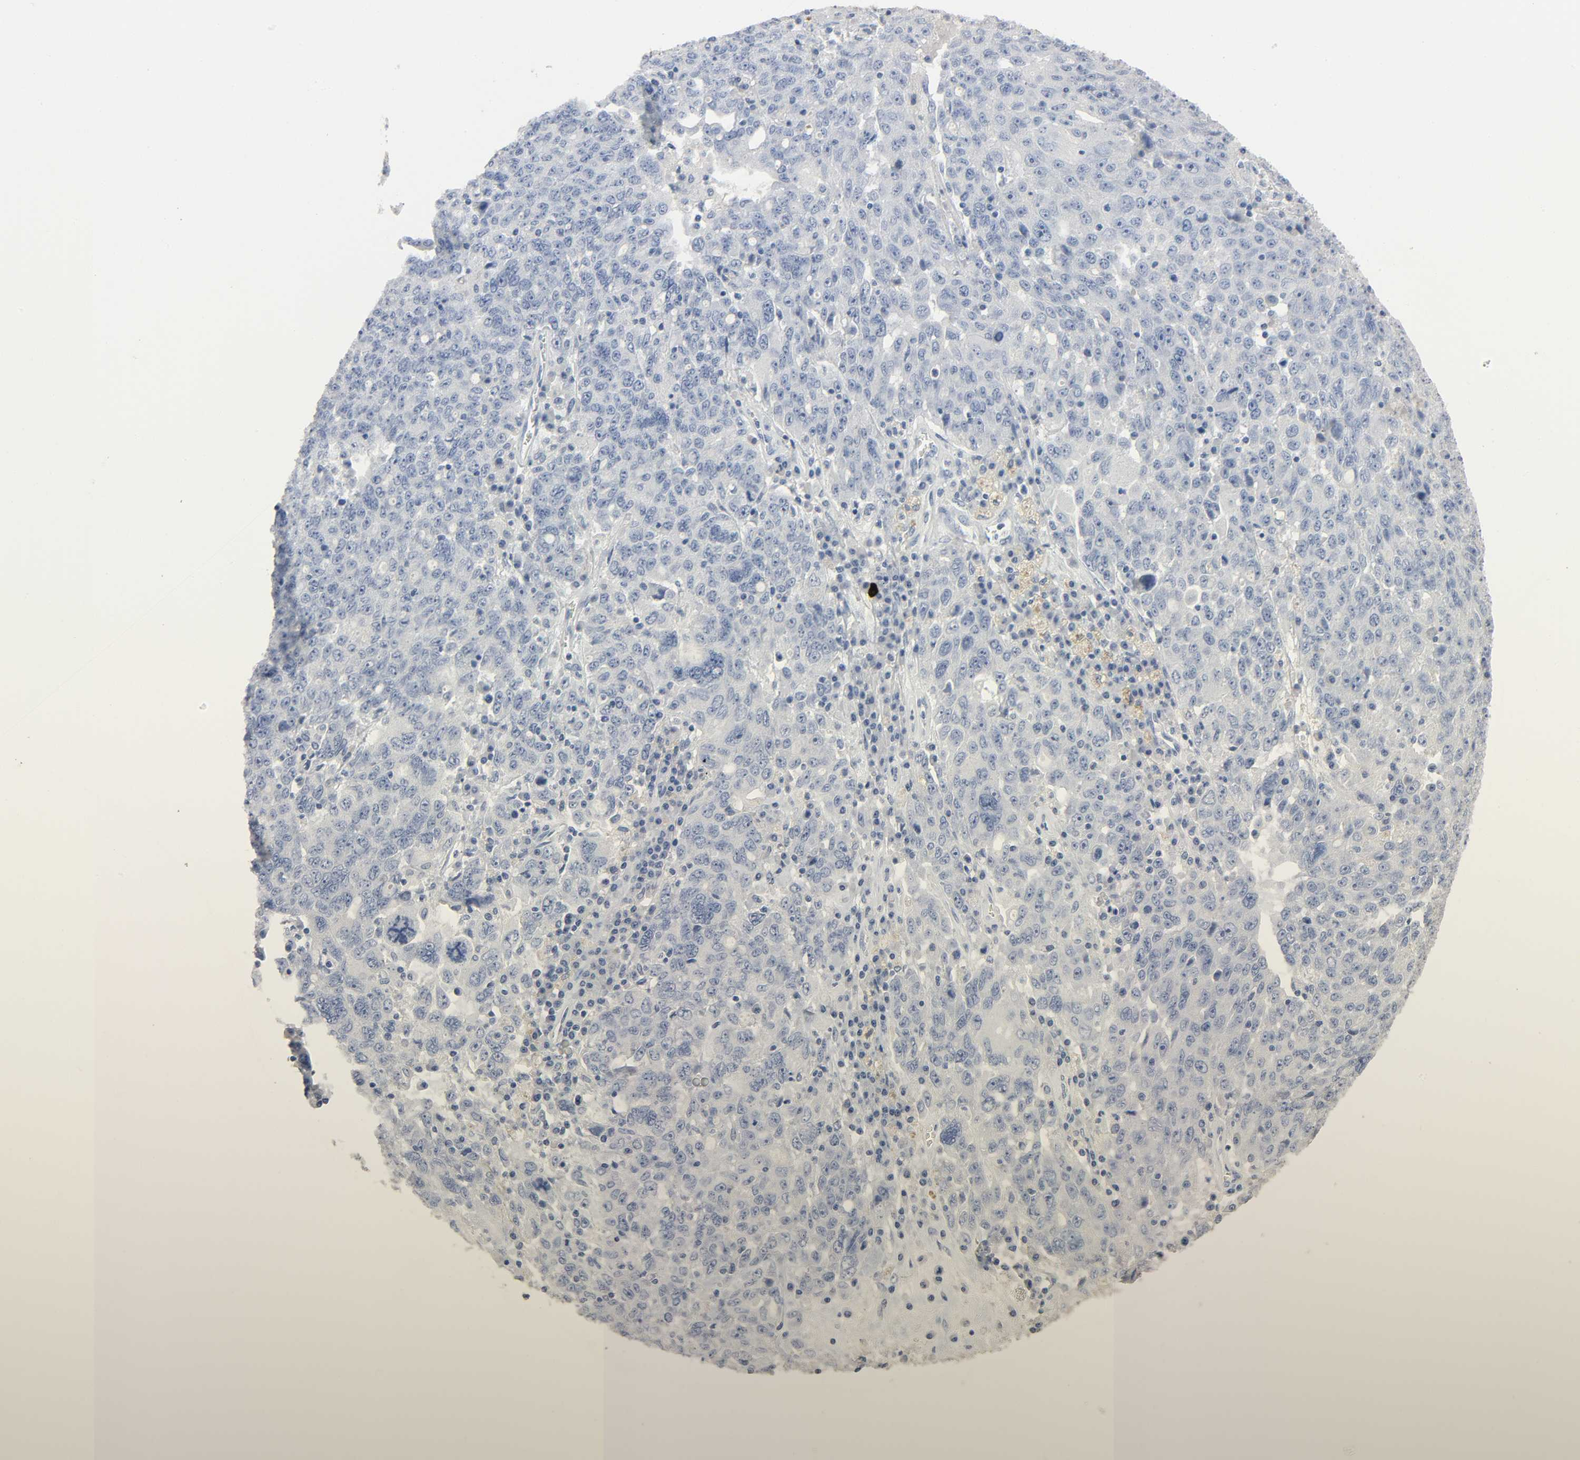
{"staining": {"intensity": "negative", "quantity": "none", "location": "none"}, "tissue": "ovarian cancer", "cell_type": "Tumor cells", "image_type": "cancer", "snomed": [{"axis": "morphology", "description": "Carcinoma, endometroid"}, {"axis": "topography", "description": "Ovary"}], "caption": "Immunohistochemical staining of ovarian cancer (endometroid carcinoma) shows no significant staining in tumor cells. The staining is performed using DAB (3,3'-diaminobenzidine) brown chromogen with nuclei counter-stained in using hematoxylin.", "gene": "FBLN5", "patient": {"sex": "female", "age": 62}}